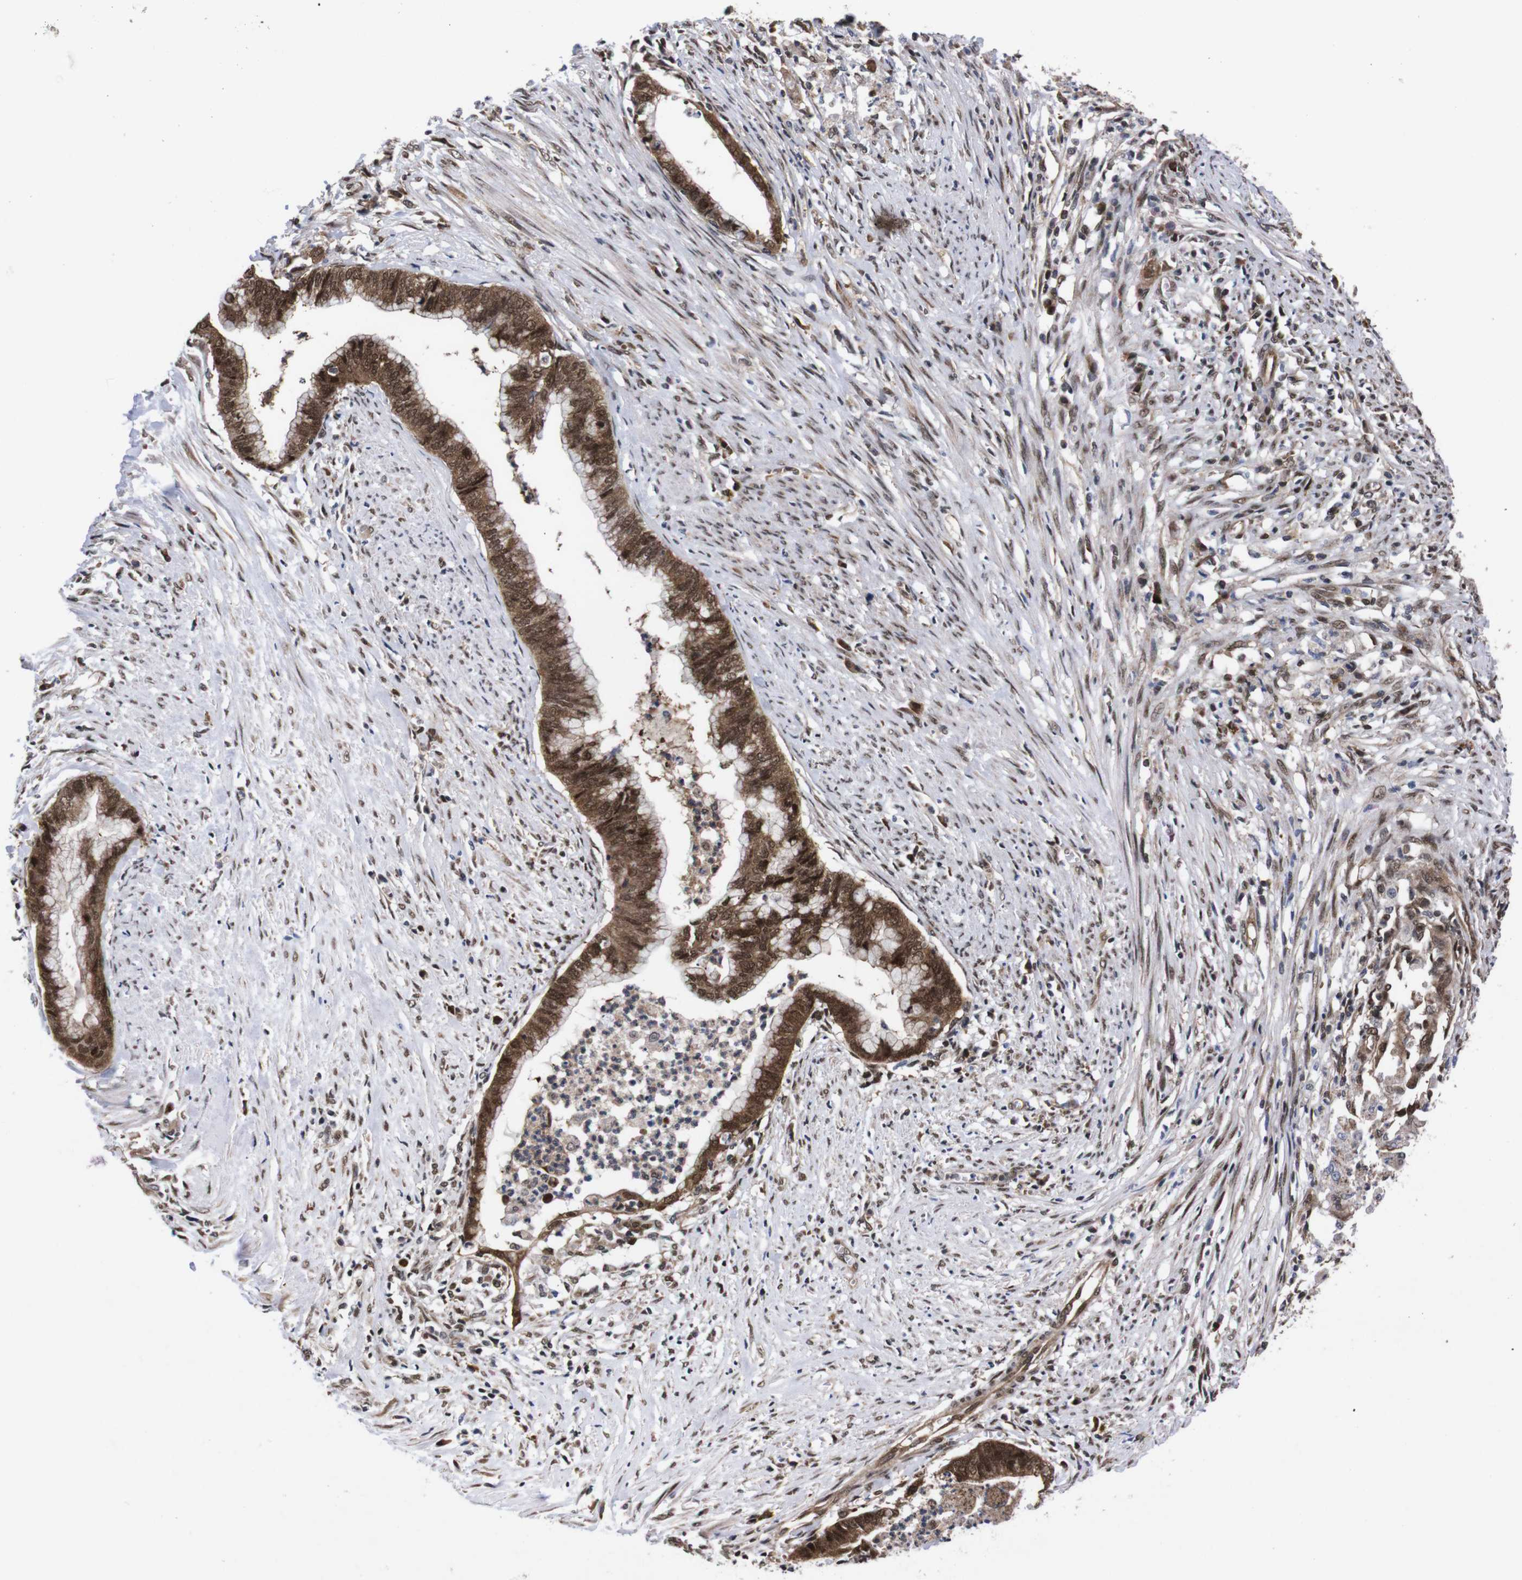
{"staining": {"intensity": "moderate", "quantity": ">75%", "location": "cytoplasmic/membranous,nuclear"}, "tissue": "endometrial cancer", "cell_type": "Tumor cells", "image_type": "cancer", "snomed": [{"axis": "morphology", "description": "Necrosis, NOS"}, {"axis": "morphology", "description": "Adenocarcinoma, NOS"}, {"axis": "topography", "description": "Endometrium"}], "caption": "Immunohistochemistry (IHC) histopathology image of neoplastic tissue: adenocarcinoma (endometrial) stained using immunohistochemistry exhibits medium levels of moderate protein expression localized specifically in the cytoplasmic/membranous and nuclear of tumor cells, appearing as a cytoplasmic/membranous and nuclear brown color.", "gene": "UBQLN2", "patient": {"sex": "female", "age": 79}}